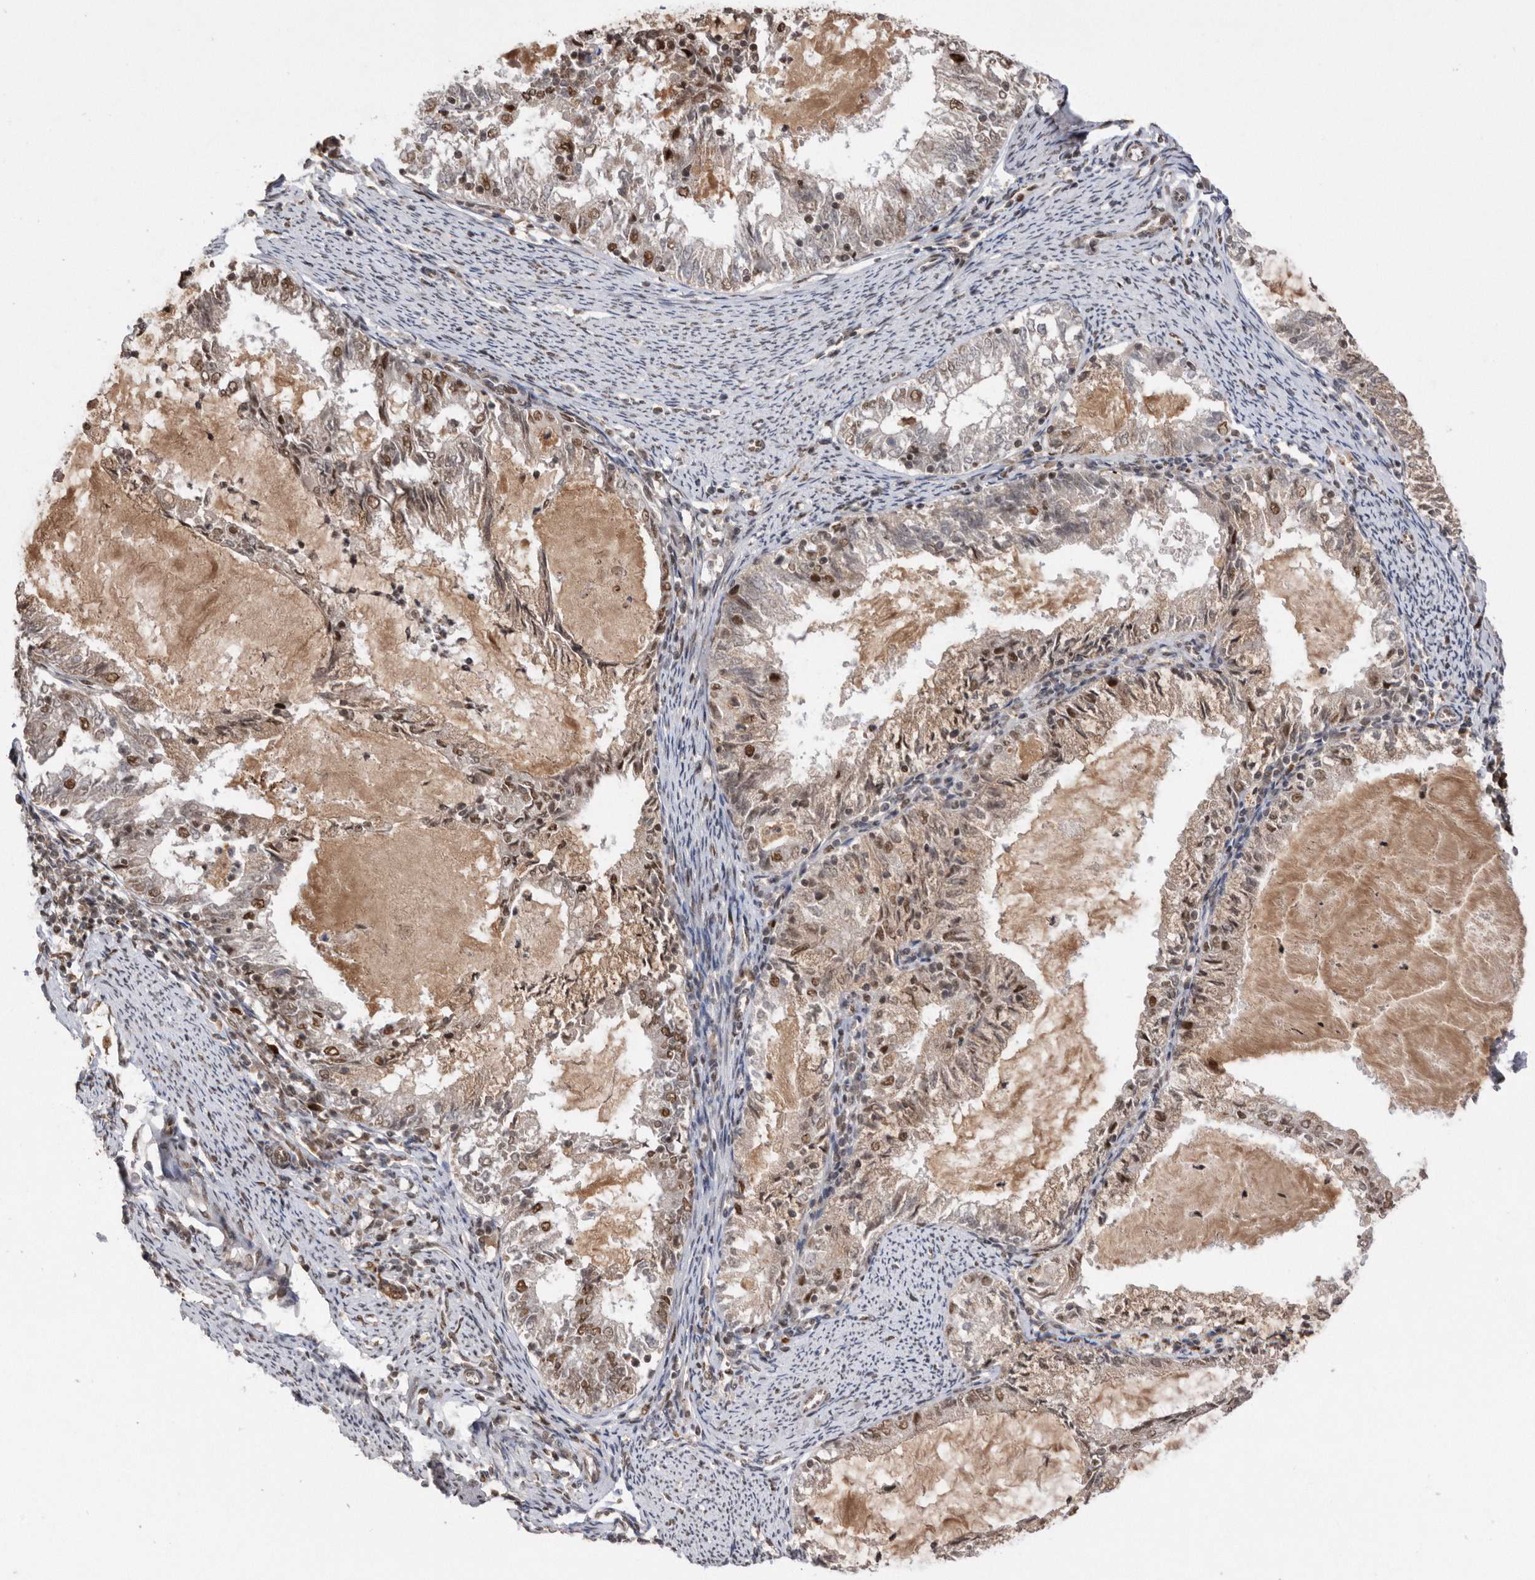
{"staining": {"intensity": "moderate", "quantity": ">75%", "location": "nuclear"}, "tissue": "endometrial cancer", "cell_type": "Tumor cells", "image_type": "cancer", "snomed": [{"axis": "morphology", "description": "Adenocarcinoma, NOS"}, {"axis": "topography", "description": "Endometrium"}], "caption": "Endometrial cancer stained with a protein marker demonstrates moderate staining in tumor cells.", "gene": "TDRD3", "patient": {"sex": "female", "age": 57}}